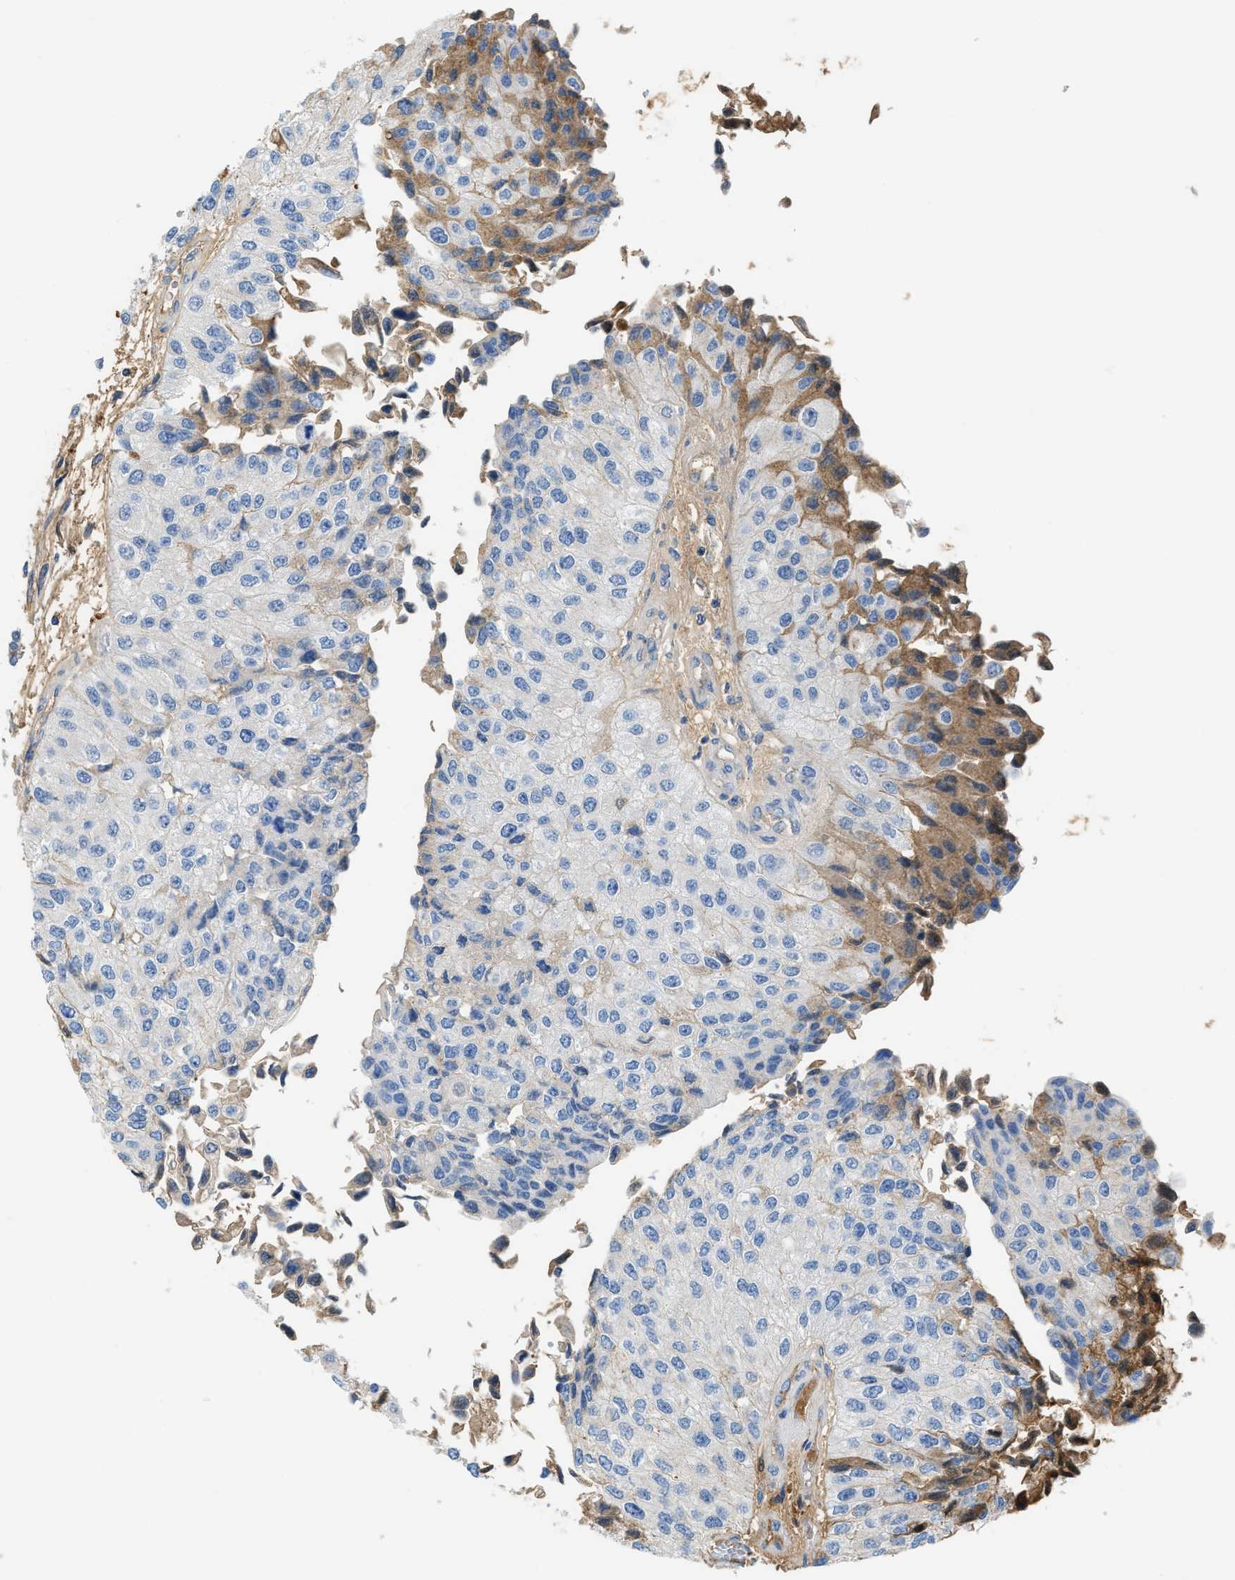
{"staining": {"intensity": "moderate", "quantity": "<25%", "location": "cytoplasmic/membranous"}, "tissue": "urothelial cancer", "cell_type": "Tumor cells", "image_type": "cancer", "snomed": [{"axis": "morphology", "description": "Urothelial carcinoma, High grade"}, {"axis": "topography", "description": "Kidney"}, {"axis": "topography", "description": "Urinary bladder"}], "caption": "Urothelial cancer stained for a protein (brown) displays moderate cytoplasmic/membranous positive positivity in approximately <25% of tumor cells.", "gene": "CFI", "patient": {"sex": "male", "age": 77}}